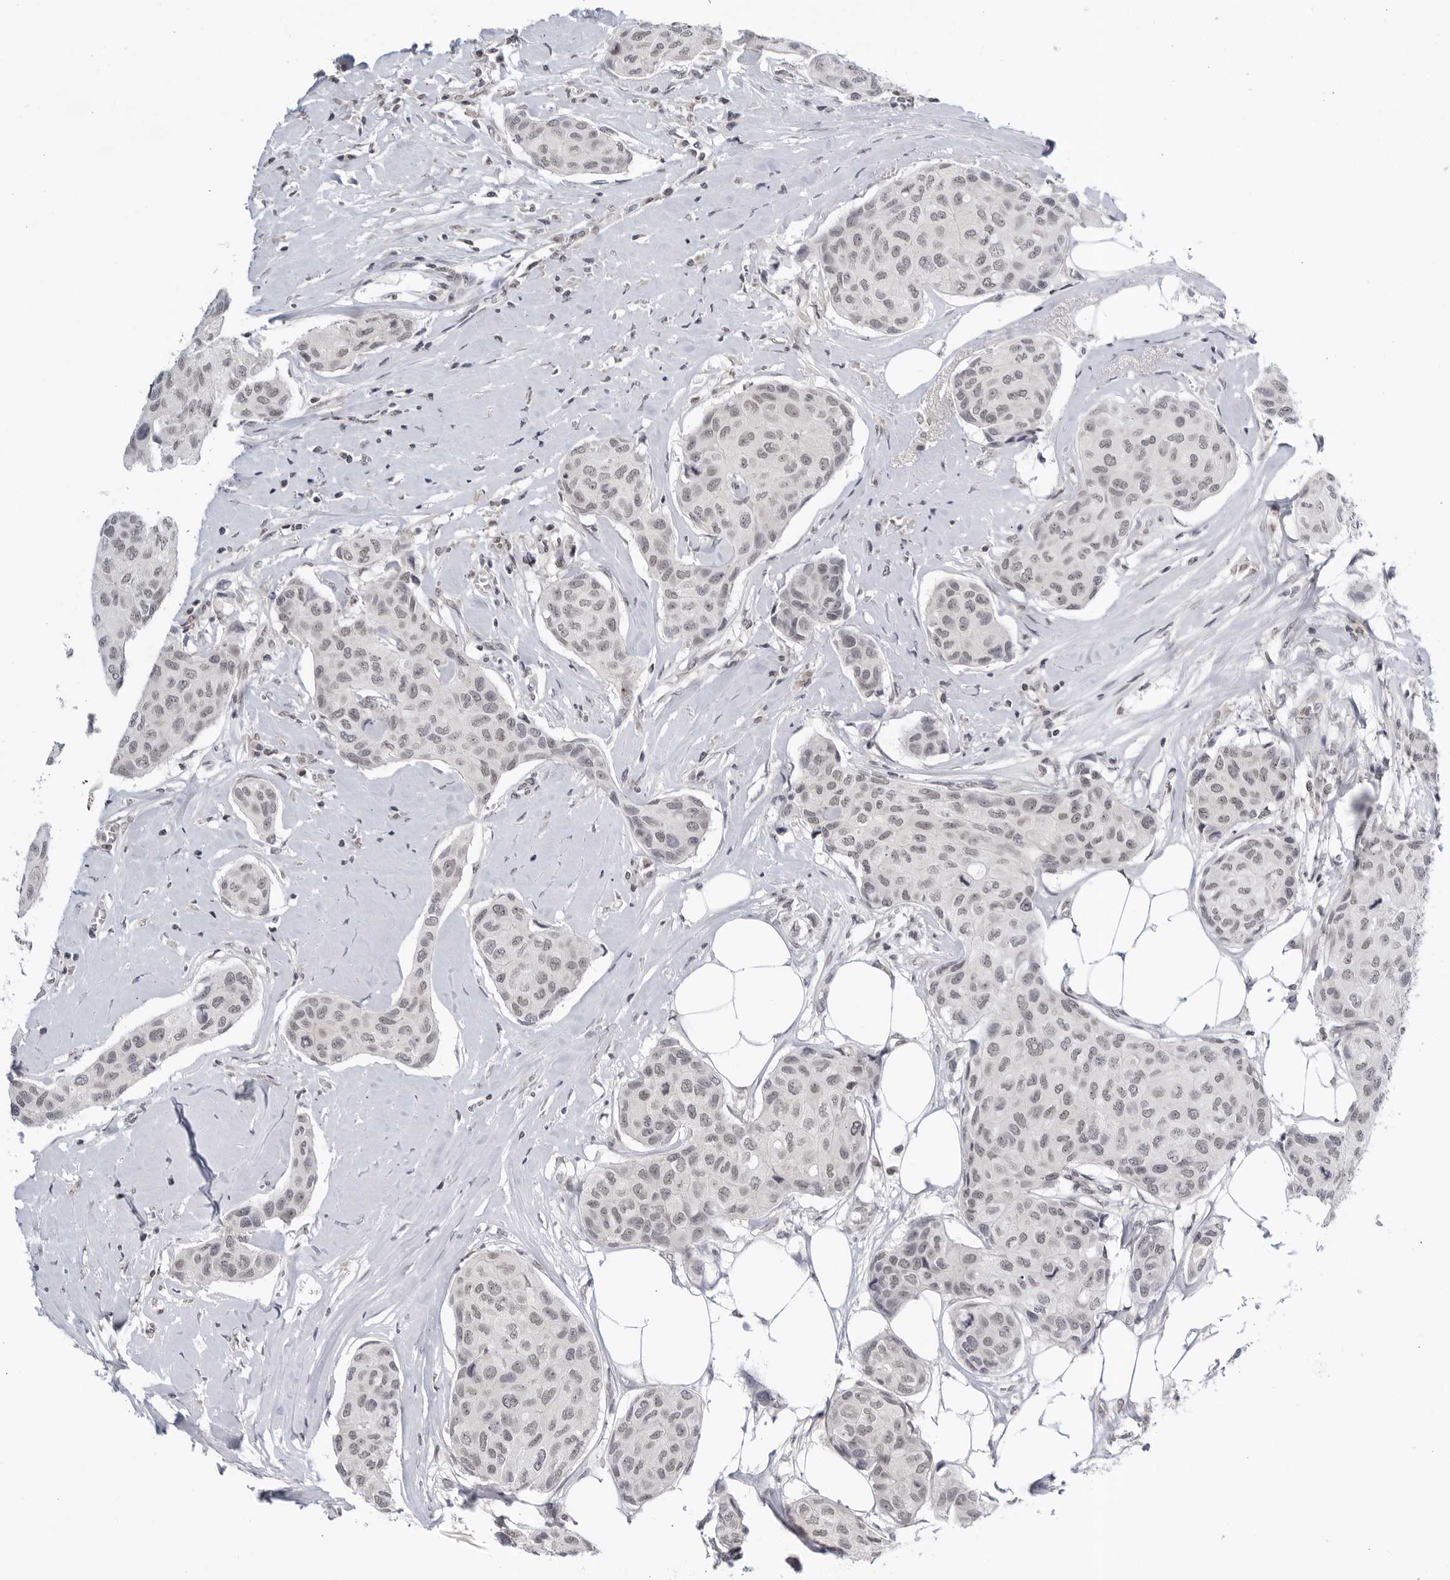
{"staining": {"intensity": "weak", "quantity": "25%-75%", "location": "nuclear"}, "tissue": "breast cancer", "cell_type": "Tumor cells", "image_type": "cancer", "snomed": [{"axis": "morphology", "description": "Duct carcinoma"}, {"axis": "topography", "description": "Breast"}], "caption": "Breast cancer stained with immunohistochemistry displays weak nuclear expression in approximately 25%-75% of tumor cells. (DAB (3,3'-diaminobenzidine) IHC, brown staining for protein, blue staining for nuclei).", "gene": "CC2D1B", "patient": {"sex": "female", "age": 80}}